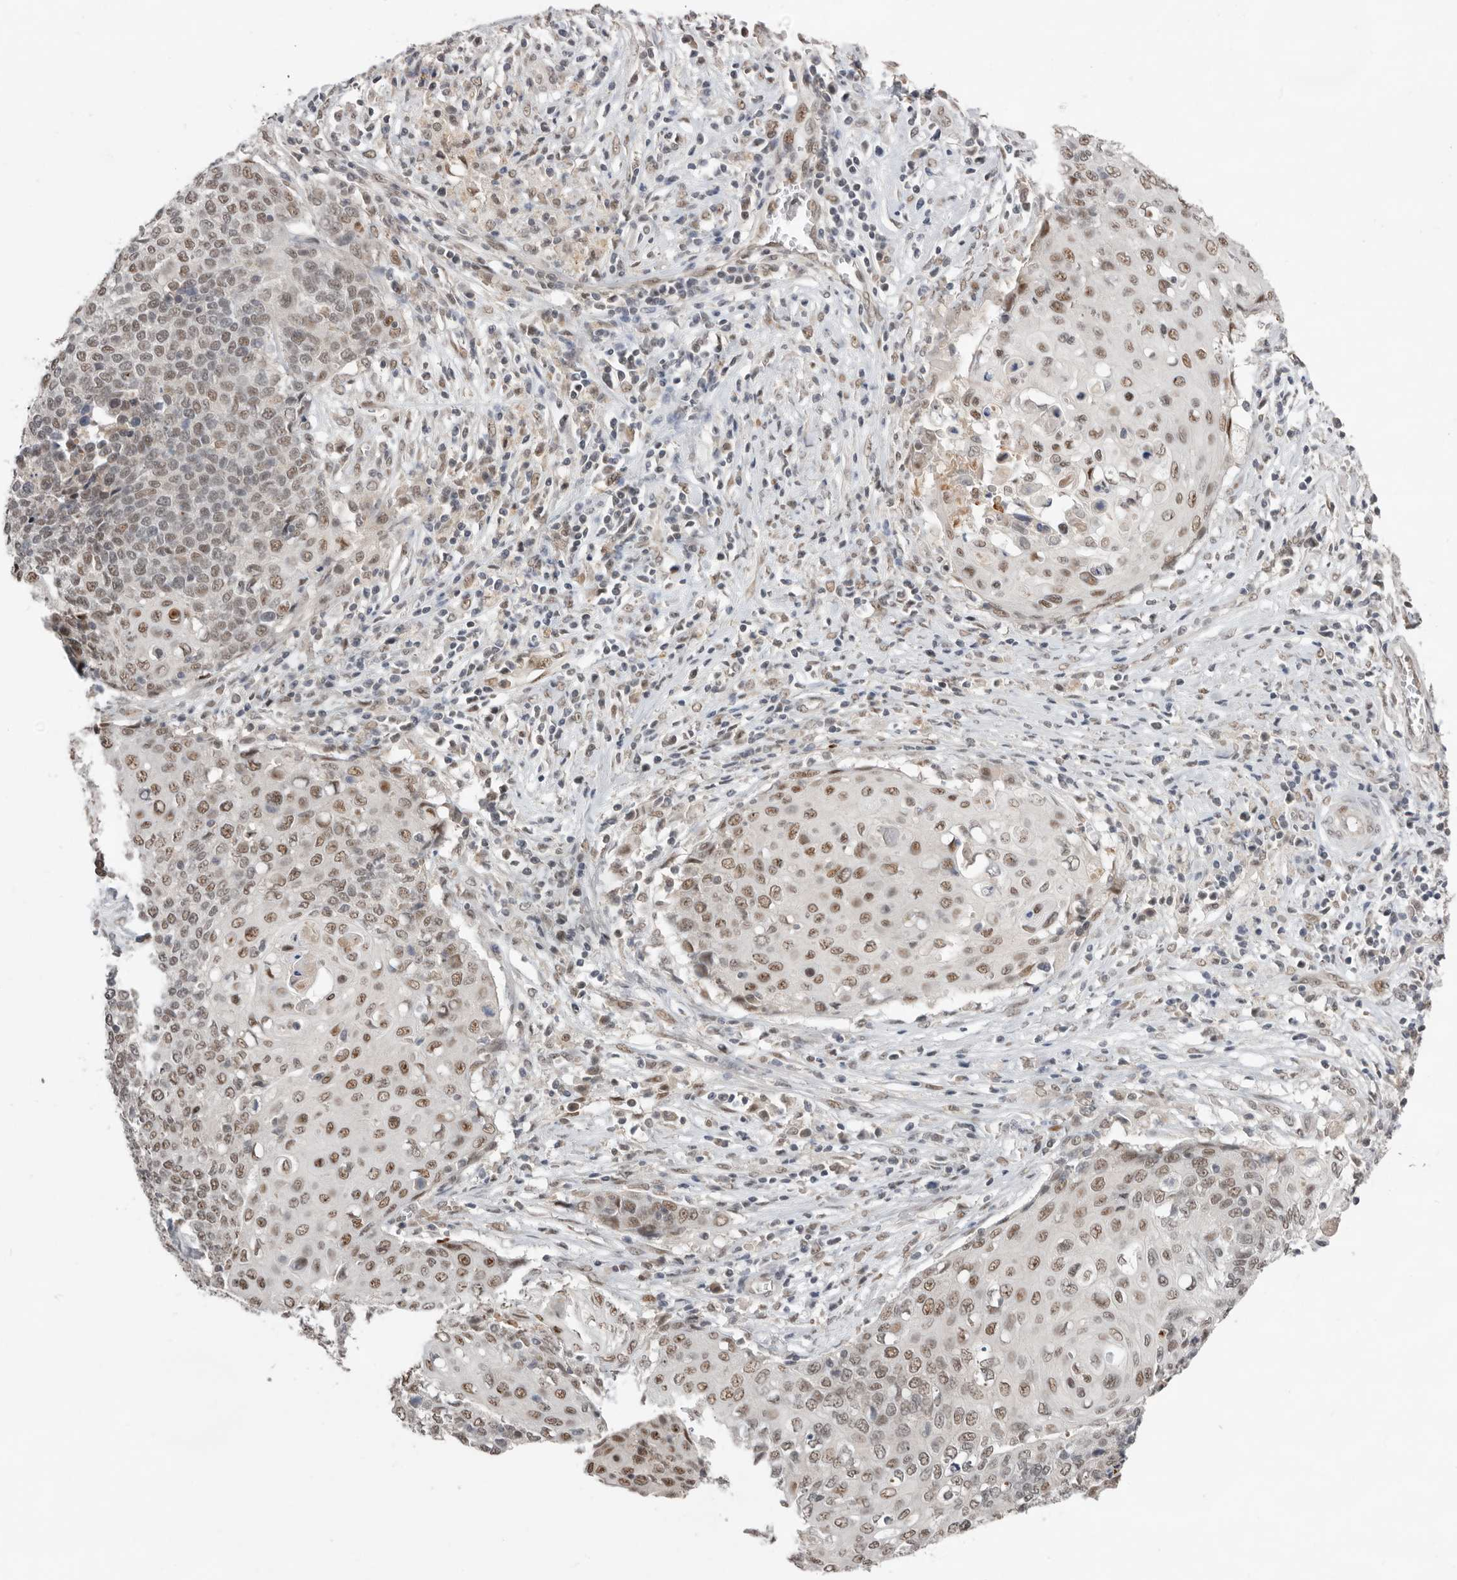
{"staining": {"intensity": "moderate", "quantity": ">75%", "location": "nuclear"}, "tissue": "cervical cancer", "cell_type": "Tumor cells", "image_type": "cancer", "snomed": [{"axis": "morphology", "description": "Squamous cell carcinoma, NOS"}, {"axis": "topography", "description": "Cervix"}], "caption": "Squamous cell carcinoma (cervical) stained with DAB IHC exhibits medium levels of moderate nuclear staining in approximately >75% of tumor cells. (DAB (3,3'-diaminobenzidine) IHC, brown staining for protein, blue staining for nuclei).", "gene": "BRCA2", "patient": {"sex": "female", "age": 39}}